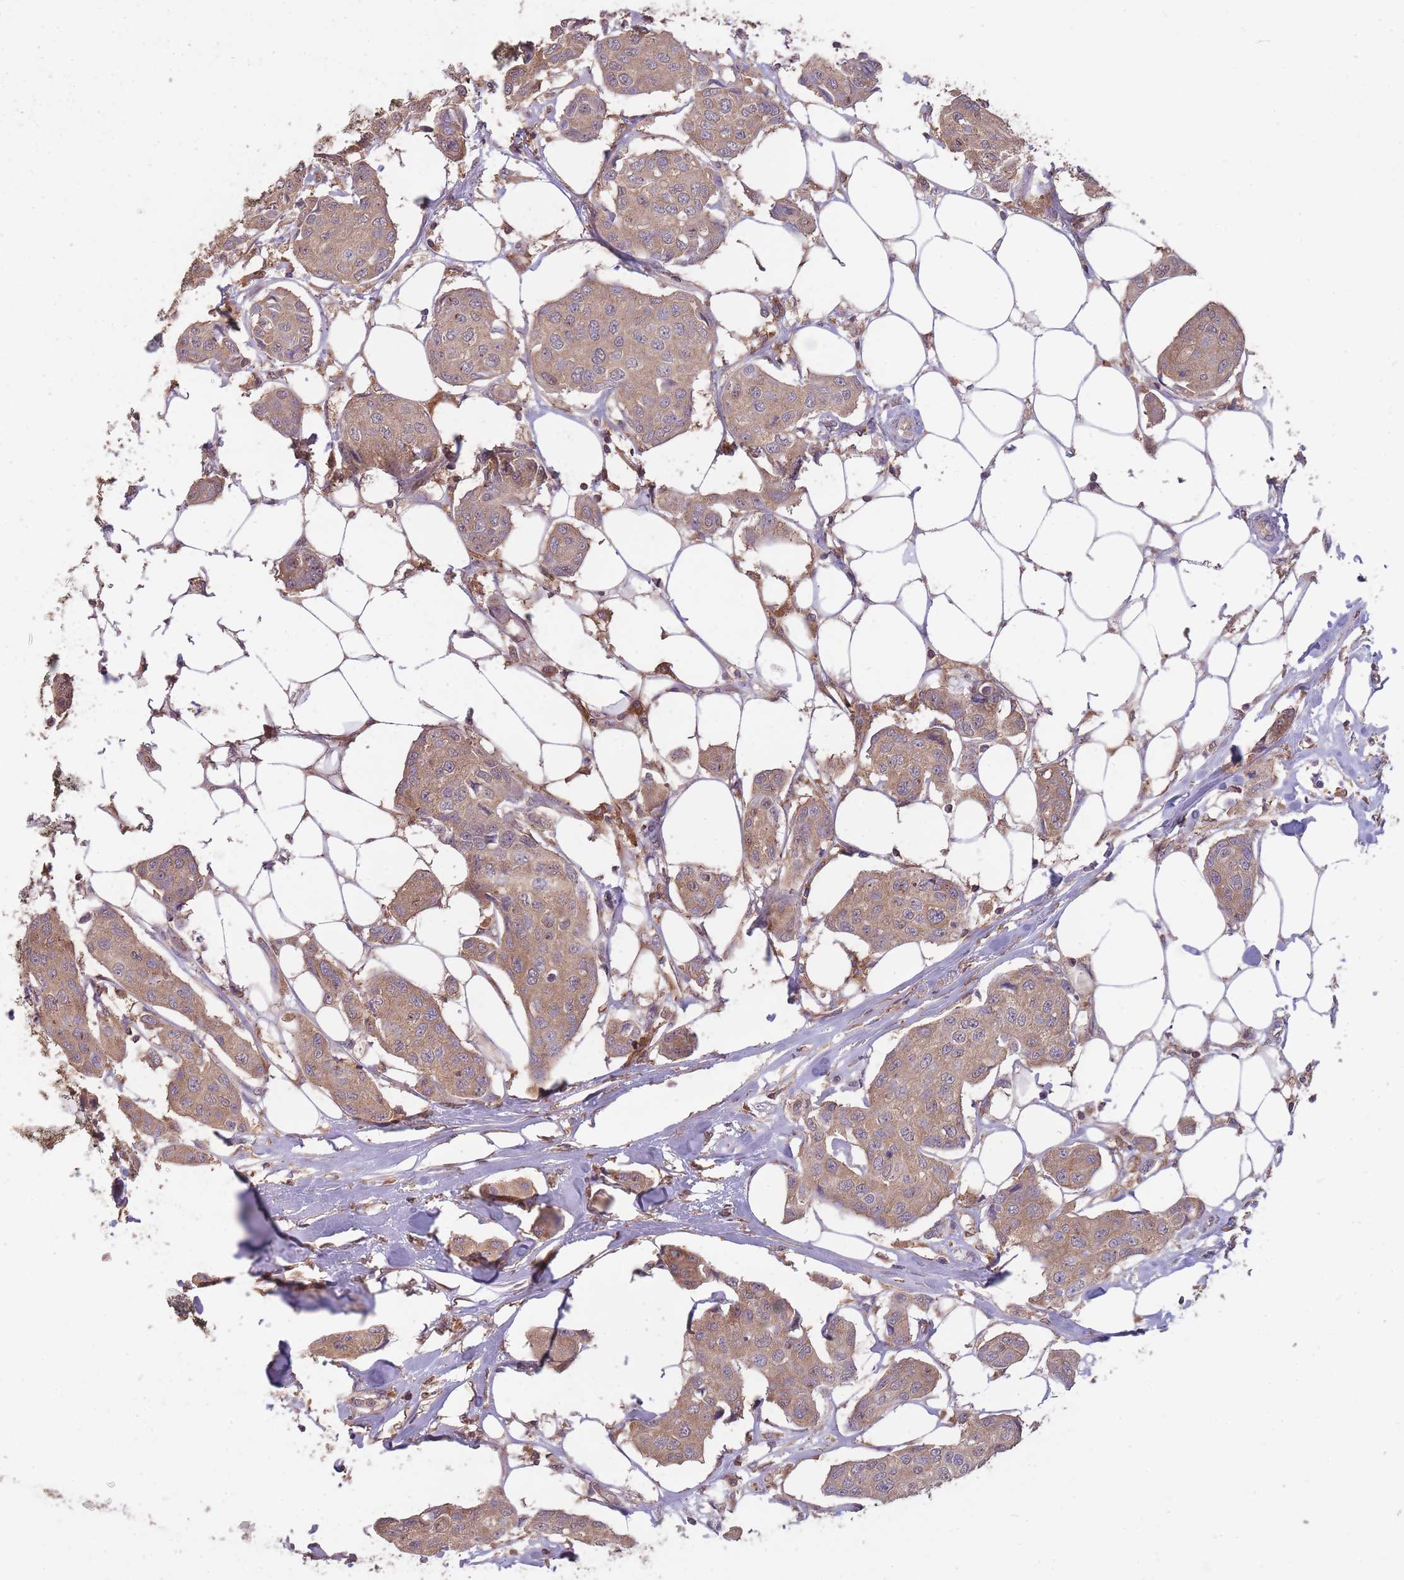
{"staining": {"intensity": "moderate", "quantity": ">75%", "location": "cytoplasmic/membranous"}, "tissue": "breast cancer", "cell_type": "Tumor cells", "image_type": "cancer", "snomed": [{"axis": "morphology", "description": "Duct carcinoma"}, {"axis": "topography", "description": "Breast"}, {"axis": "topography", "description": "Lymph node"}], "caption": "Immunohistochemical staining of human intraductal carcinoma (breast) exhibits moderate cytoplasmic/membranous protein expression in approximately >75% of tumor cells. (Brightfield microscopy of DAB IHC at high magnification).", "gene": "GMIP", "patient": {"sex": "female", "age": 80}}